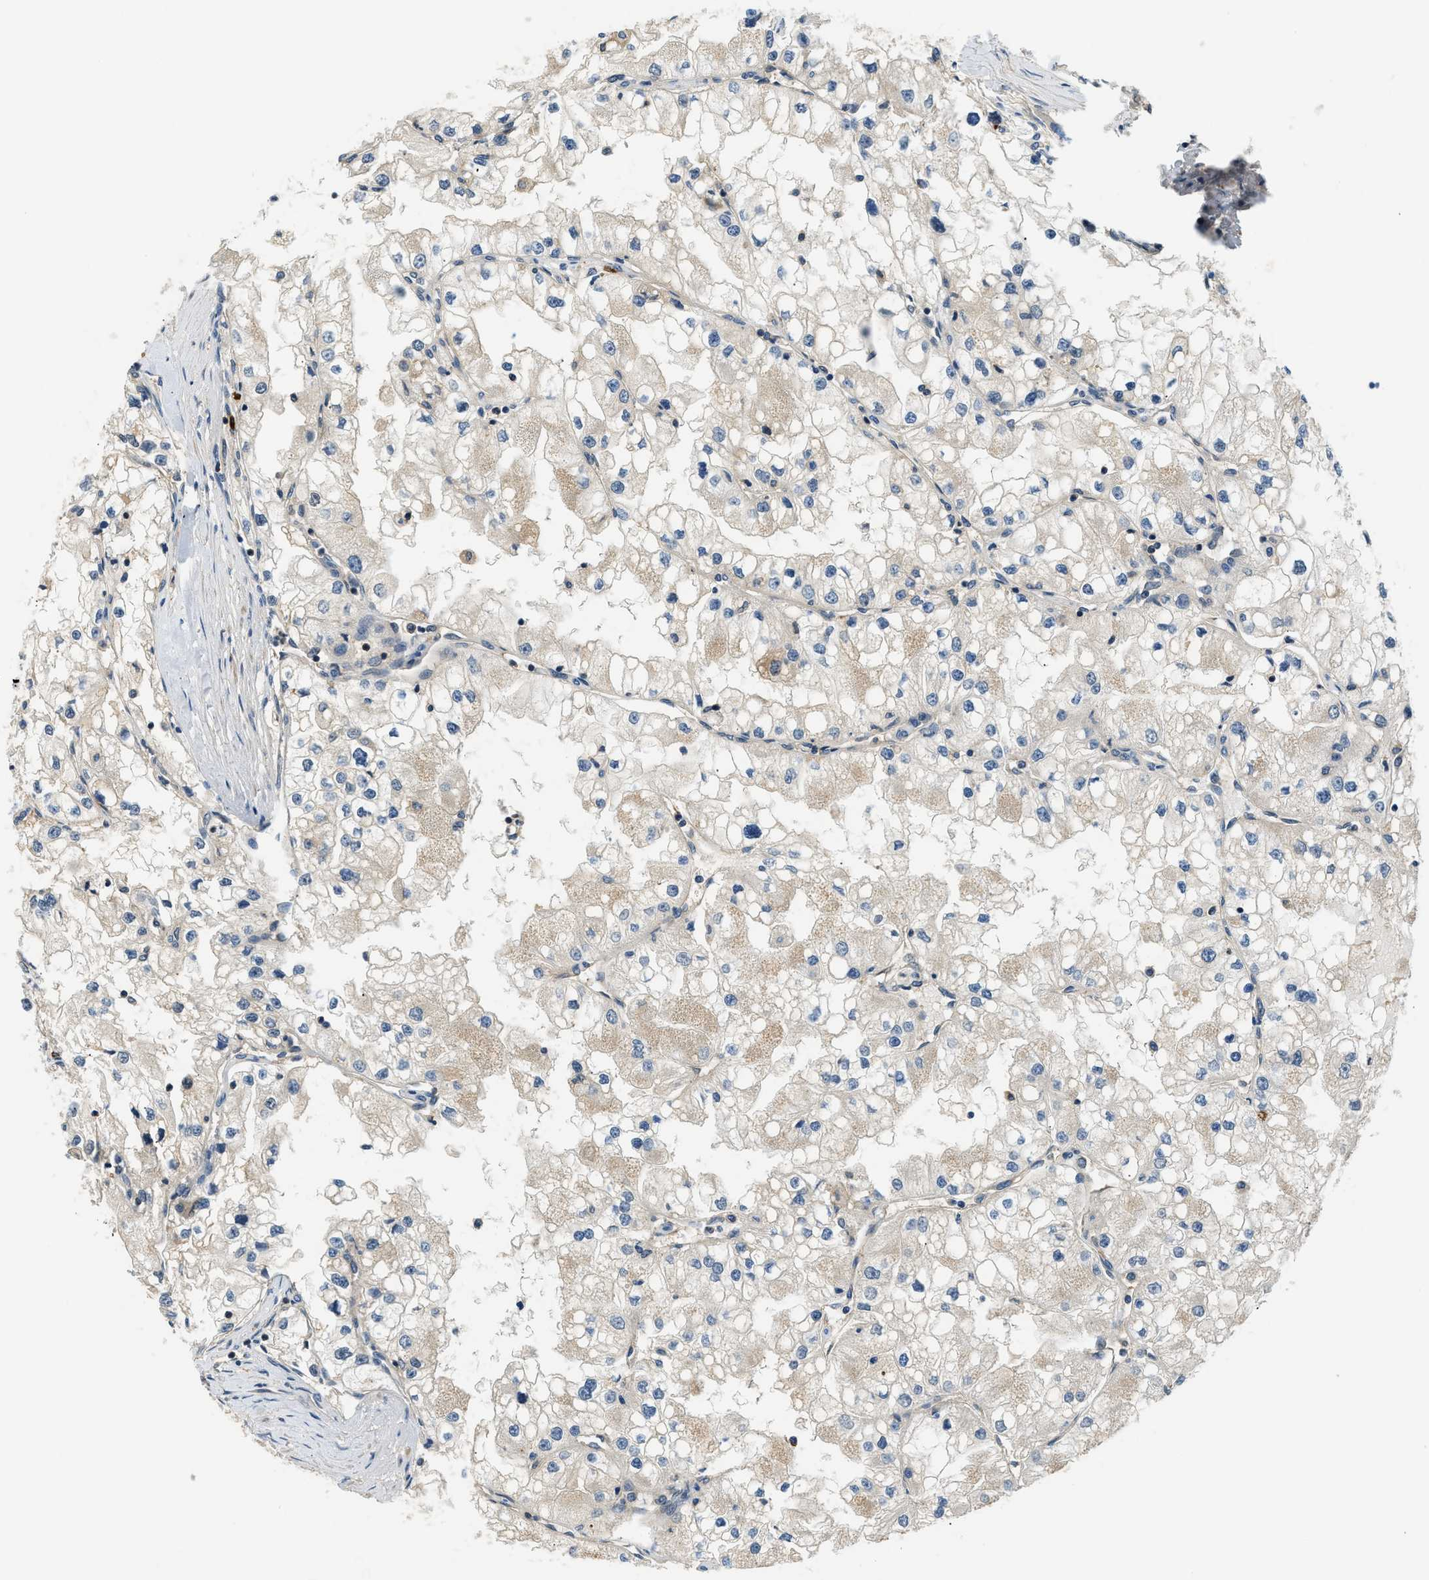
{"staining": {"intensity": "weak", "quantity": "<25%", "location": "cytoplasmic/membranous"}, "tissue": "renal cancer", "cell_type": "Tumor cells", "image_type": "cancer", "snomed": [{"axis": "morphology", "description": "Adenocarcinoma, NOS"}, {"axis": "topography", "description": "Kidney"}], "caption": "This image is of adenocarcinoma (renal) stained with immunohistochemistry (IHC) to label a protein in brown with the nuclei are counter-stained blue. There is no expression in tumor cells. (DAB IHC, high magnification).", "gene": "CBLB", "patient": {"sex": "male", "age": 68}}